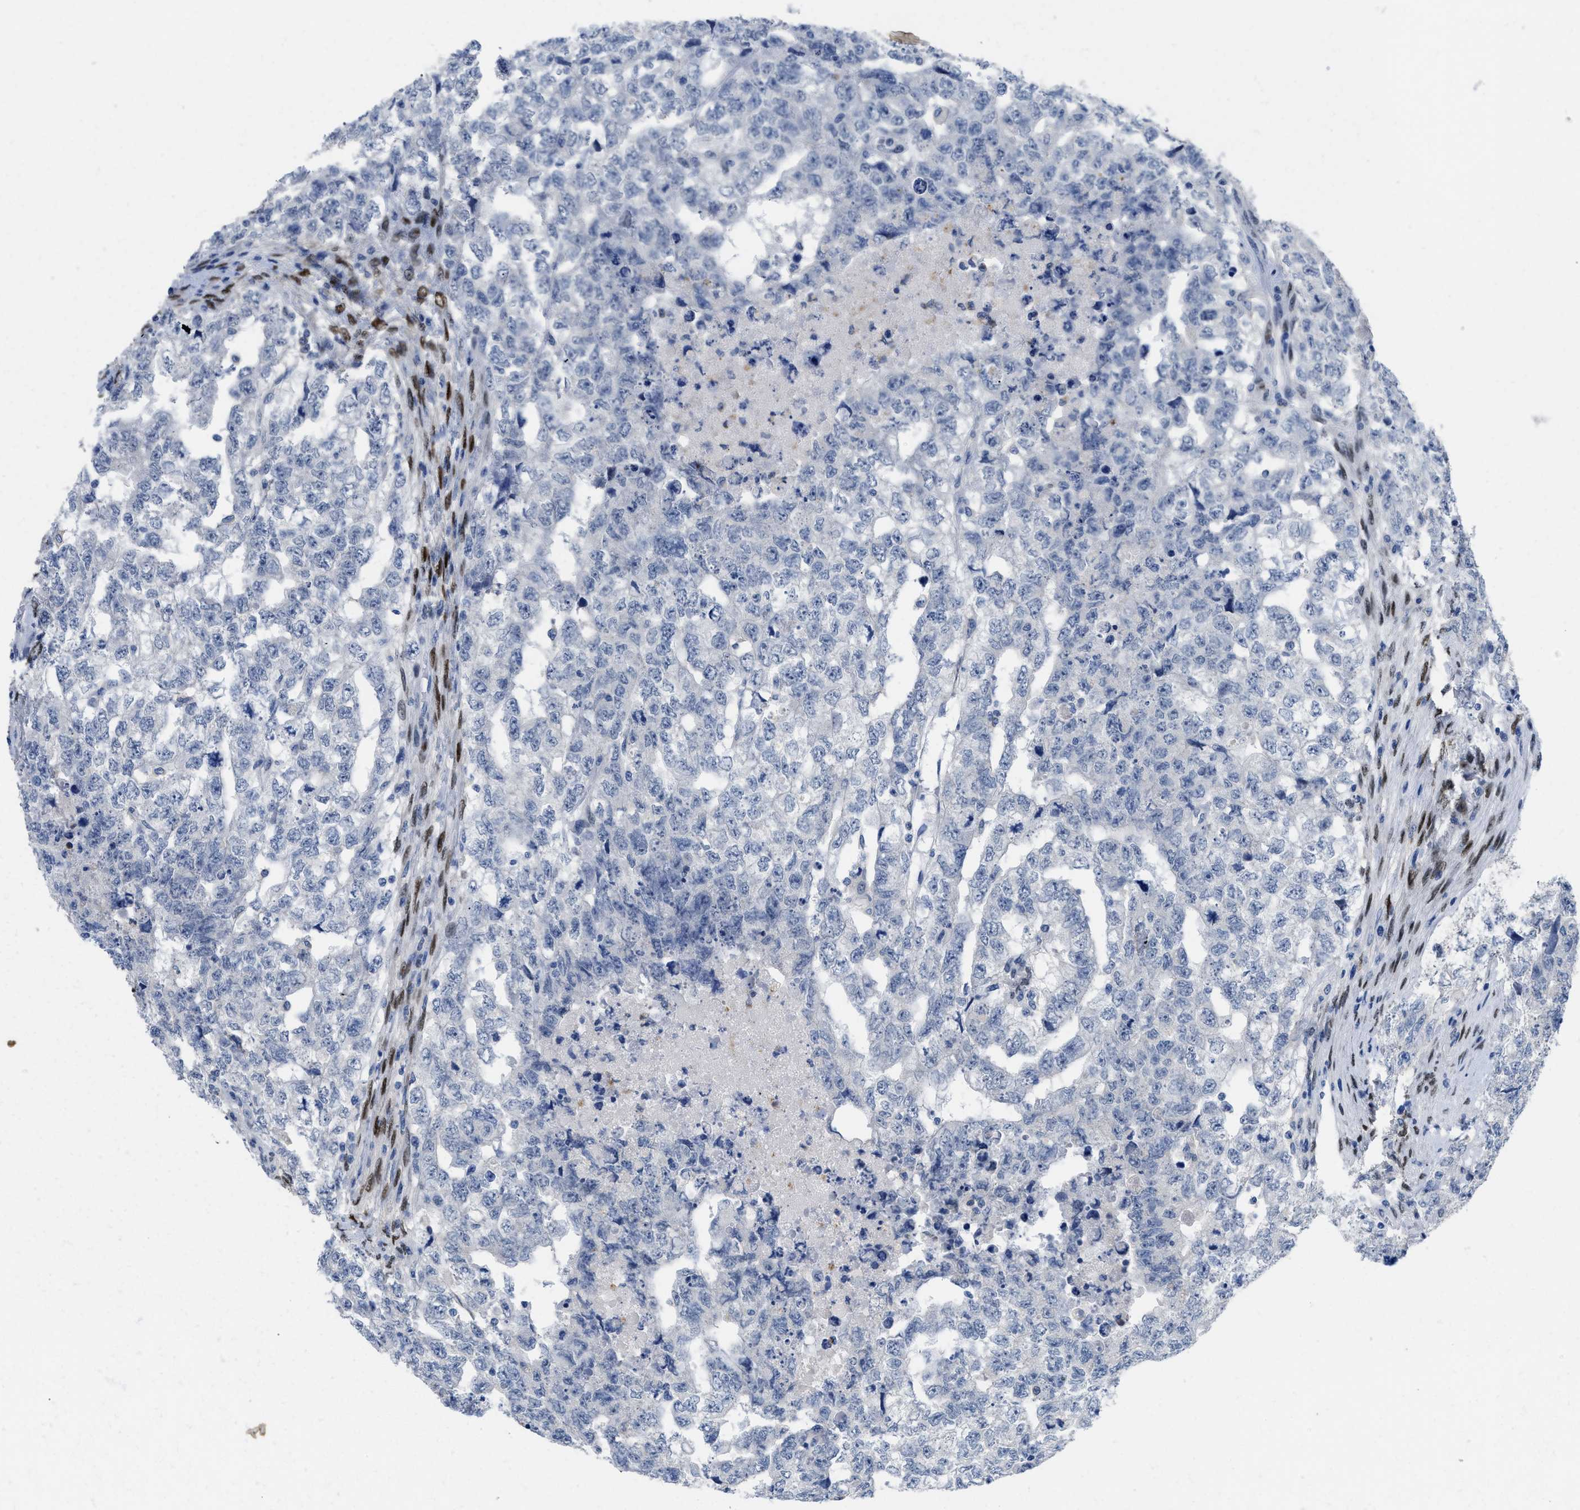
{"staining": {"intensity": "negative", "quantity": "none", "location": "none"}, "tissue": "testis cancer", "cell_type": "Tumor cells", "image_type": "cancer", "snomed": [{"axis": "morphology", "description": "Carcinoma, Embryonal, NOS"}, {"axis": "topography", "description": "Testis"}], "caption": "Tumor cells are negative for protein expression in human embryonal carcinoma (testis).", "gene": "NFIX", "patient": {"sex": "male", "age": 36}}